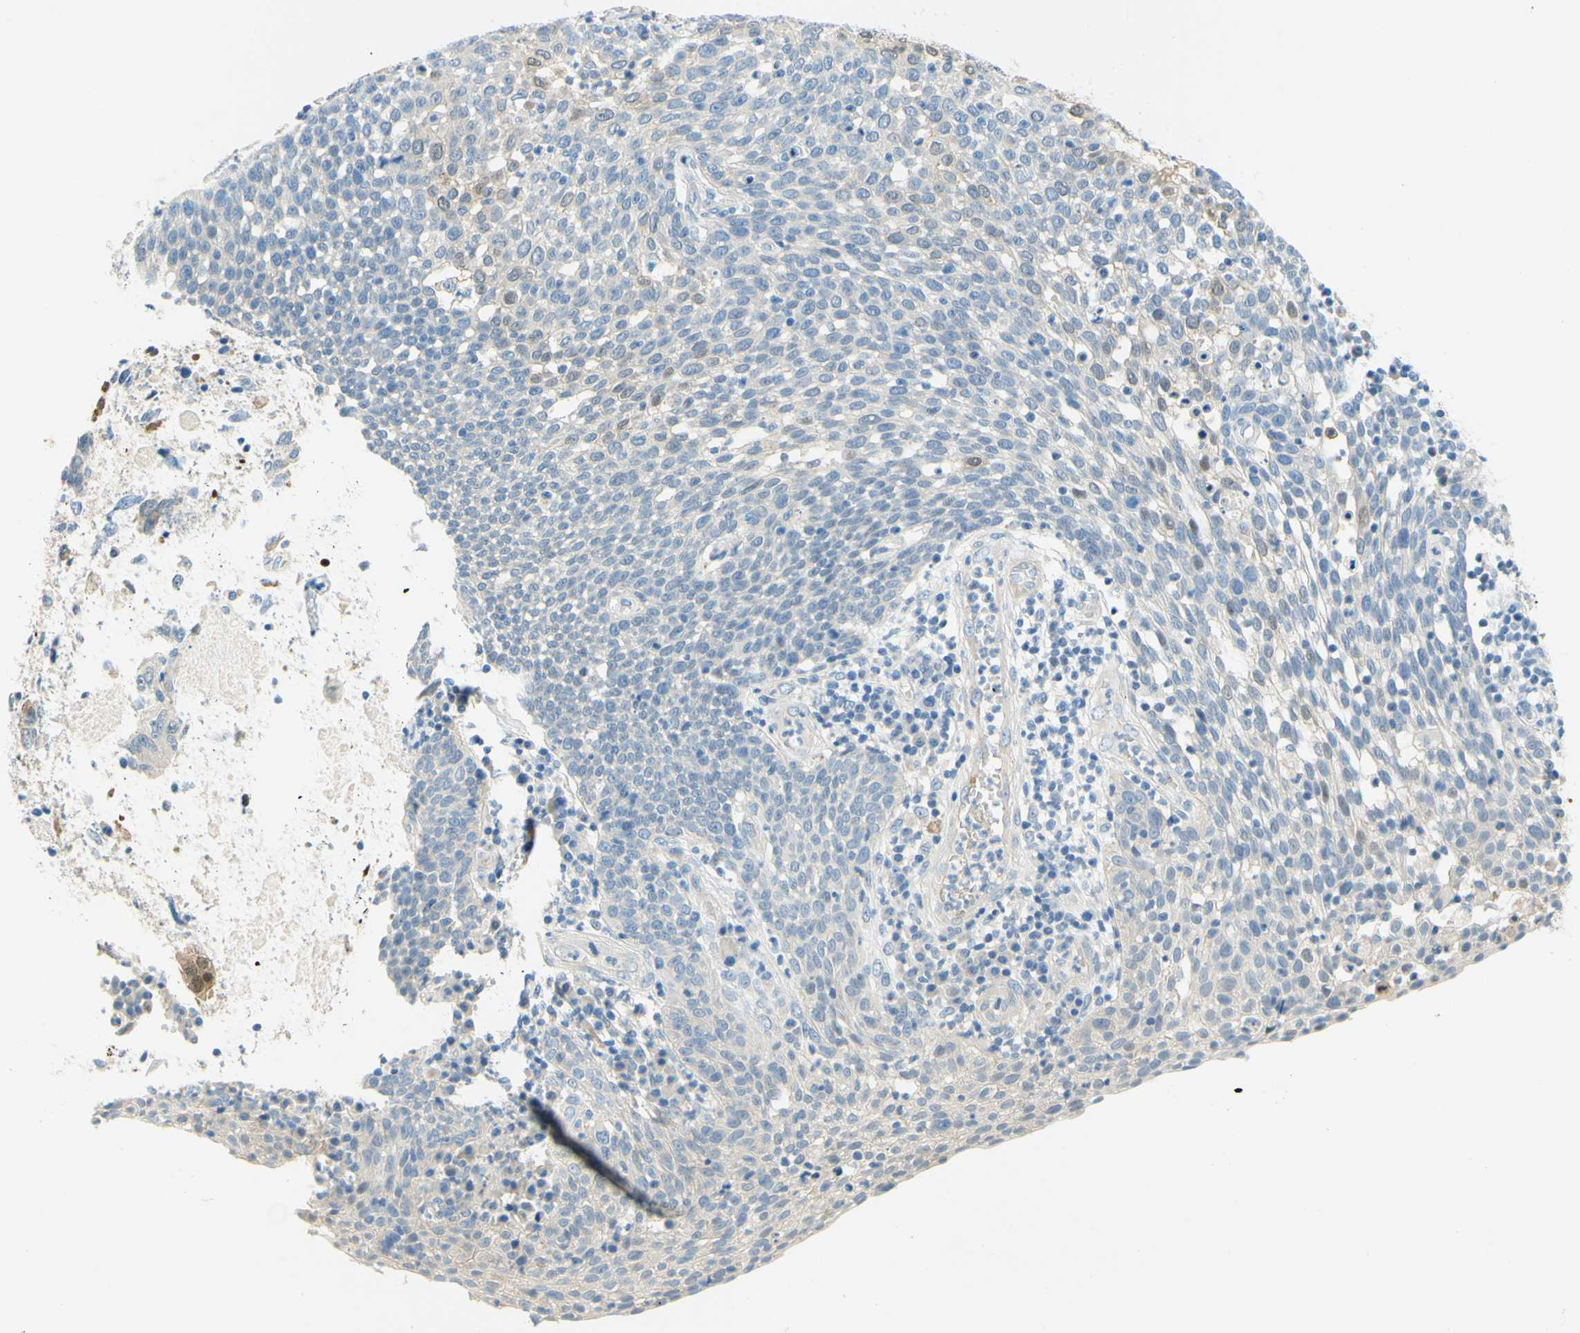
{"staining": {"intensity": "weak", "quantity": "<25%", "location": "cytoplasmic/membranous"}, "tissue": "cervical cancer", "cell_type": "Tumor cells", "image_type": "cancer", "snomed": [{"axis": "morphology", "description": "Squamous cell carcinoma, NOS"}, {"axis": "topography", "description": "Cervix"}], "caption": "Tumor cells show no significant expression in squamous cell carcinoma (cervical).", "gene": "ENTREP2", "patient": {"sex": "female", "age": 34}}